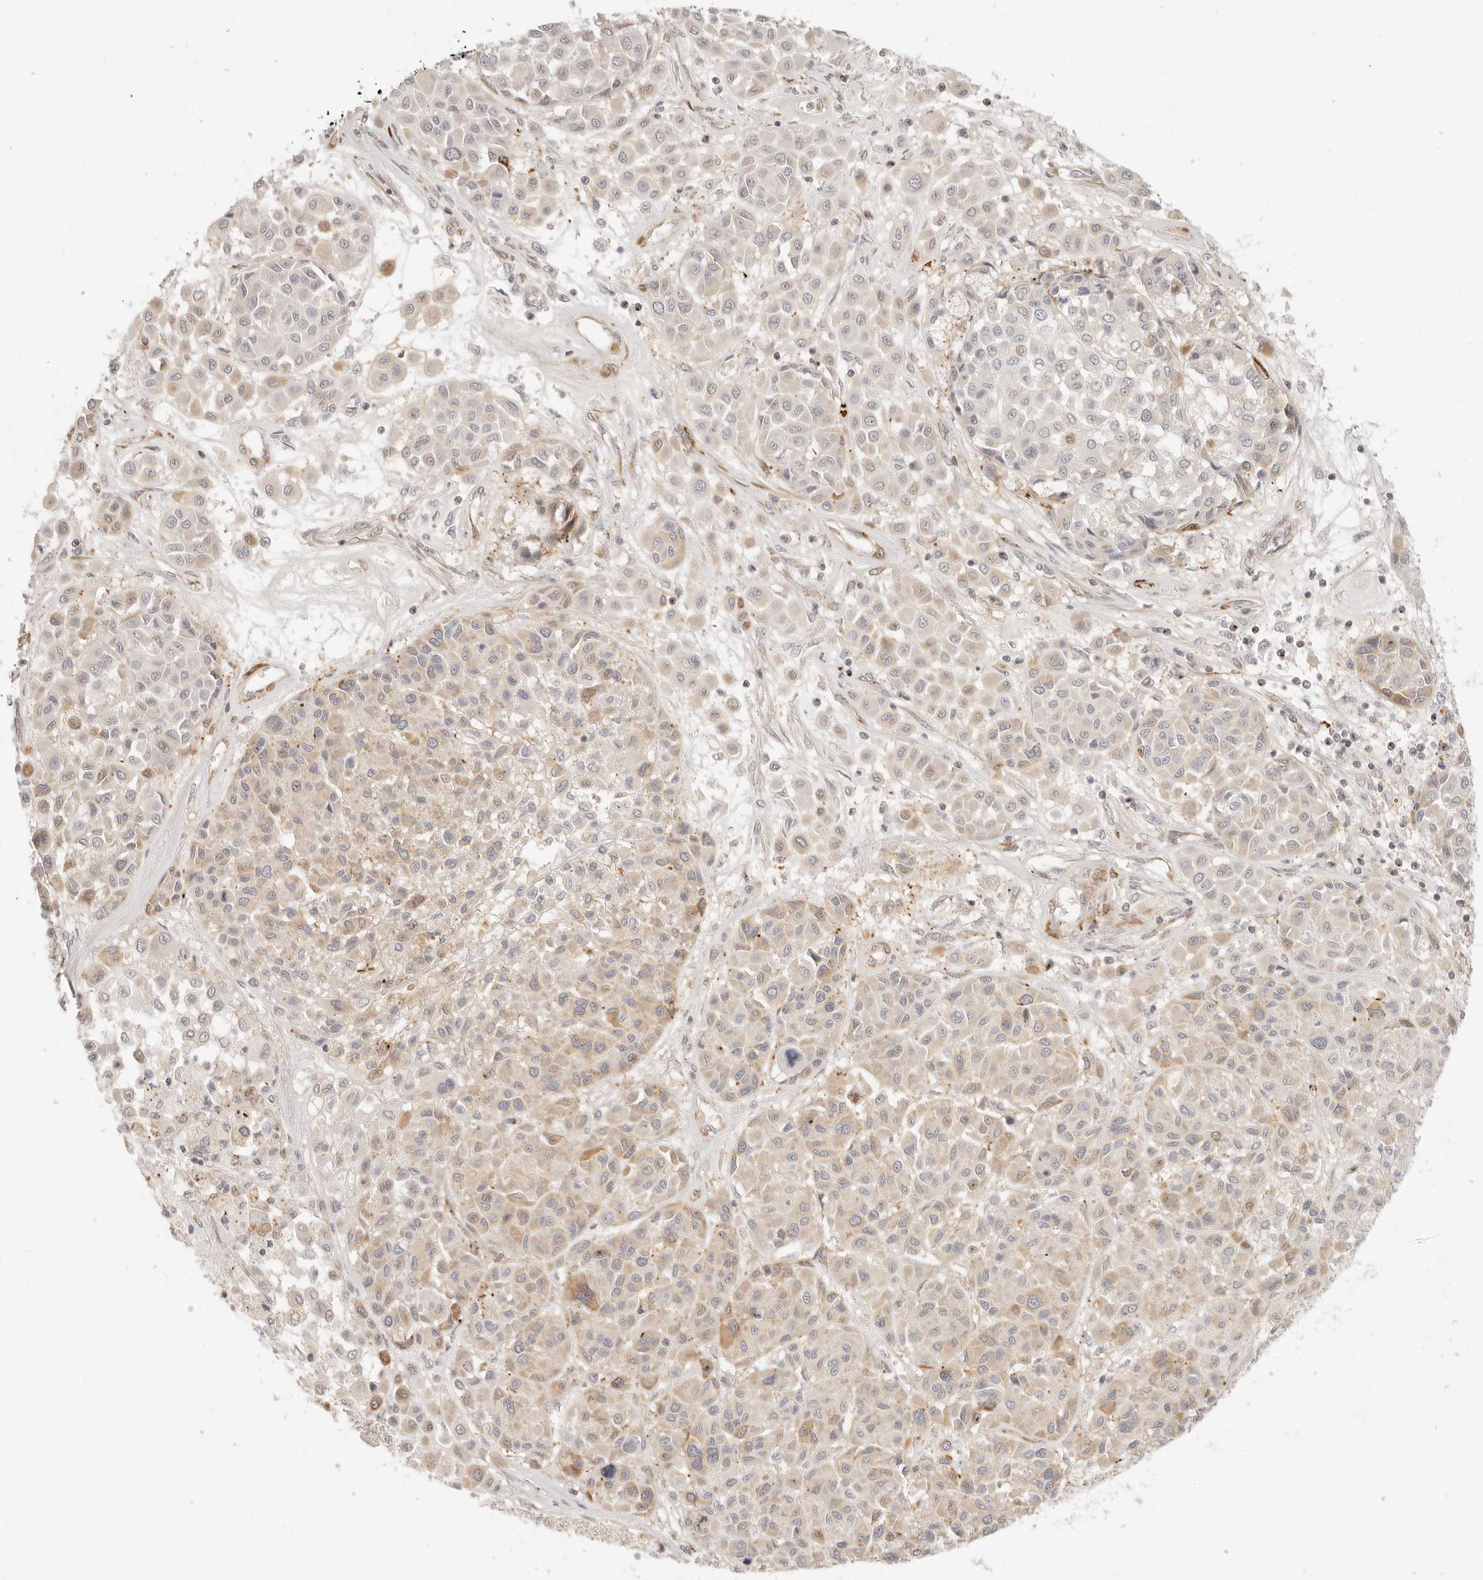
{"staining": {"intensity": "weak", "quantity": "25%-75%", "location": "cytoplasmic/membranous"}, "tissue": "melanoma", "cell_type": "Tumor cells", "image_type": "cancer", "snomed": [{"axis": "morphology", "description": "Malignant melanoma, Metastatic site"}, {"axis": "topography", "description": "Soft tissue"}], "caption": "Brown immunohistochemical staining in malignant melanoma (metastatic site) reveals weak cytoplasmic/membranous positivity in approximately 25%-75% of tumor cells. Nuclei are stained in blue.", "gene": "SASS6", "patient": {"sex": "male", "age": 41}}